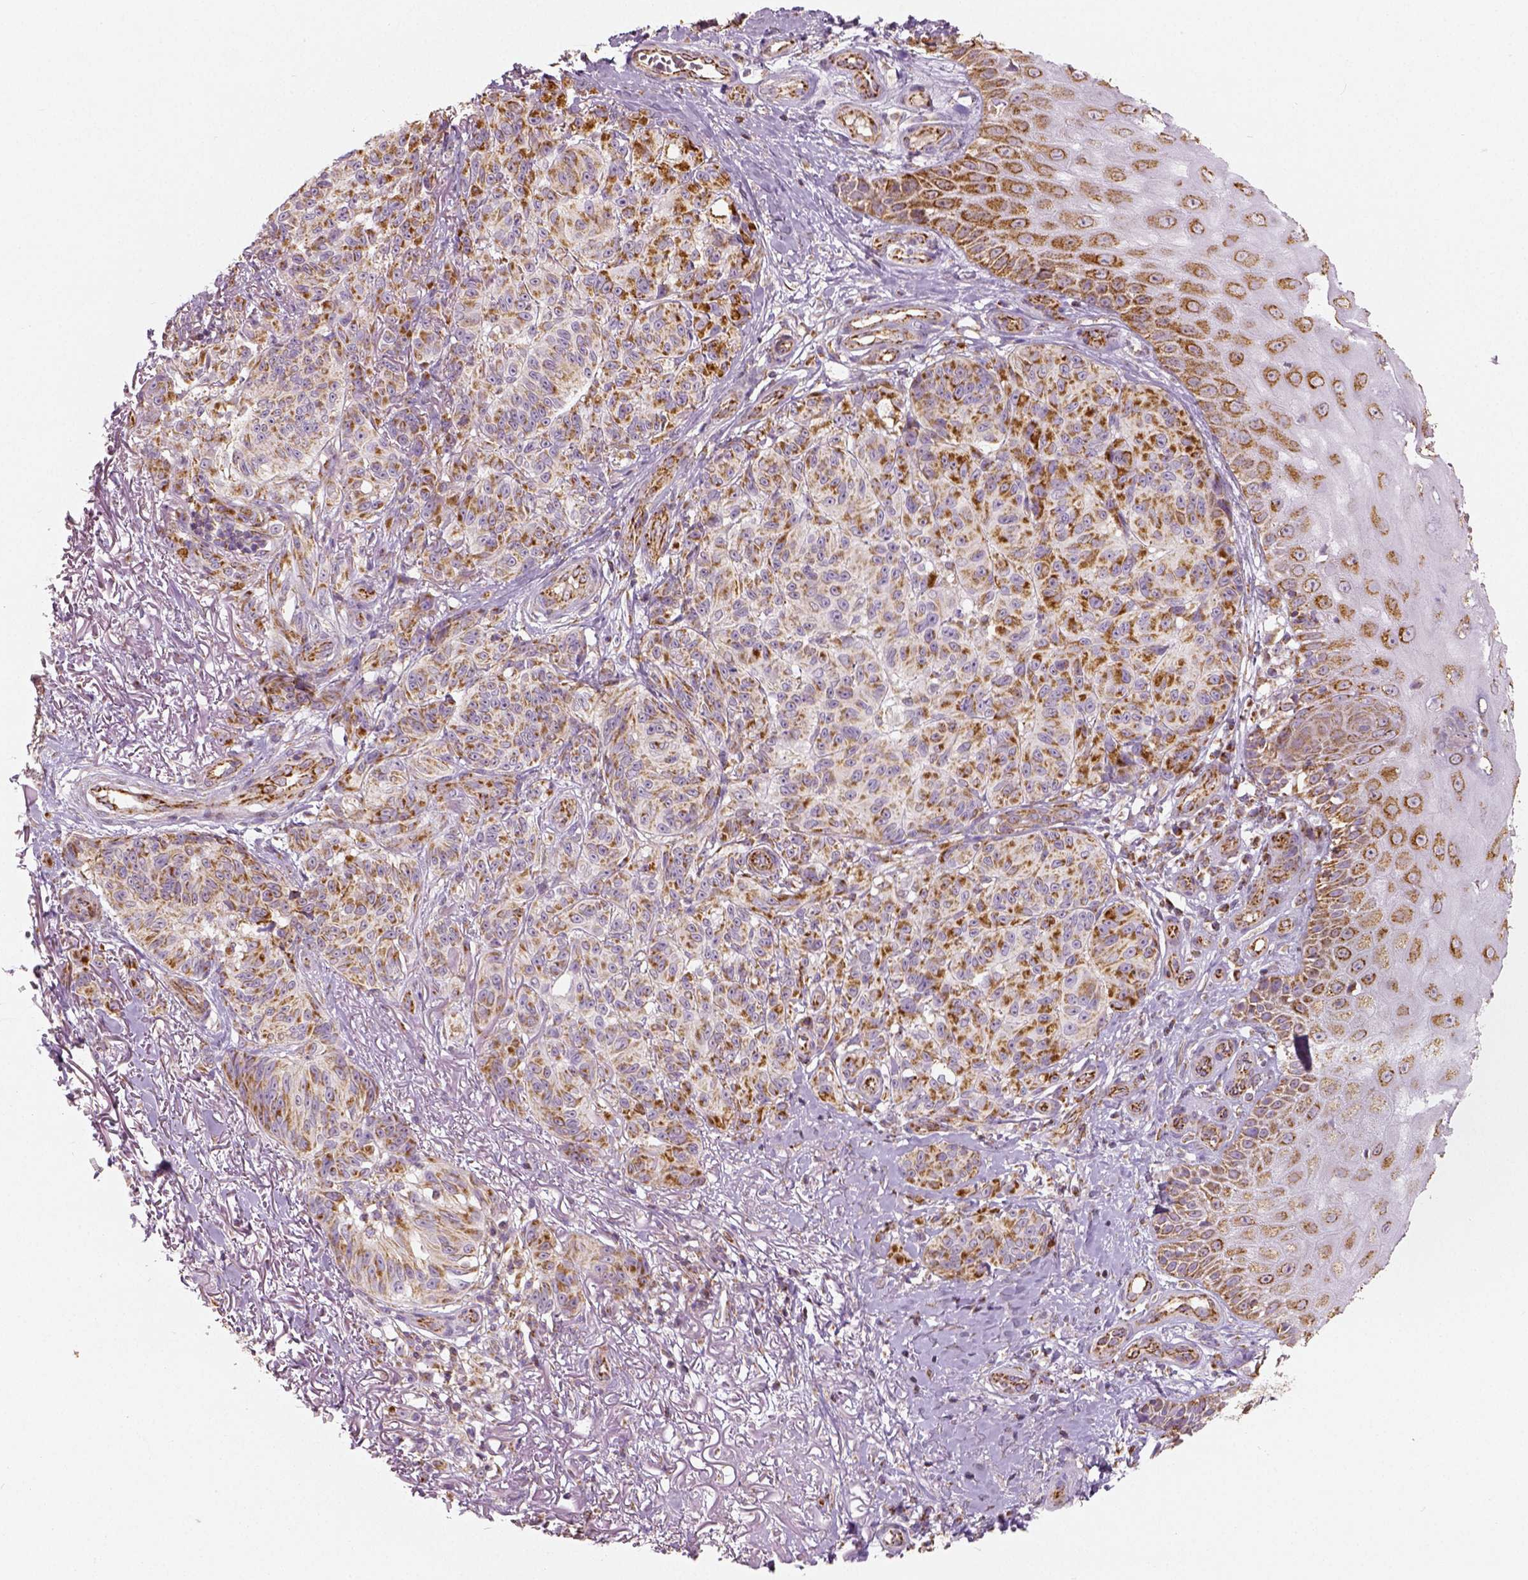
{"staining": {"intensity": "strong", "quantity": ">75%", "location": "cytoplasmic/membranous"}, "tissue": "melanoma", "cell_type": "Tumor cells", "image_type": "cancer", "snomed": [{"axis": "morphology", "description": "Malignant melanoma, NOS"}, {"axis": "topography", "description": "Skin"}], "caption": "Strong cytoplasmic/membranous staining is appreciated in about >75% of tumor cells in malignant melanoma.", "gene": "PGAM5", "patient": {"sex": "female", "age": 85}}